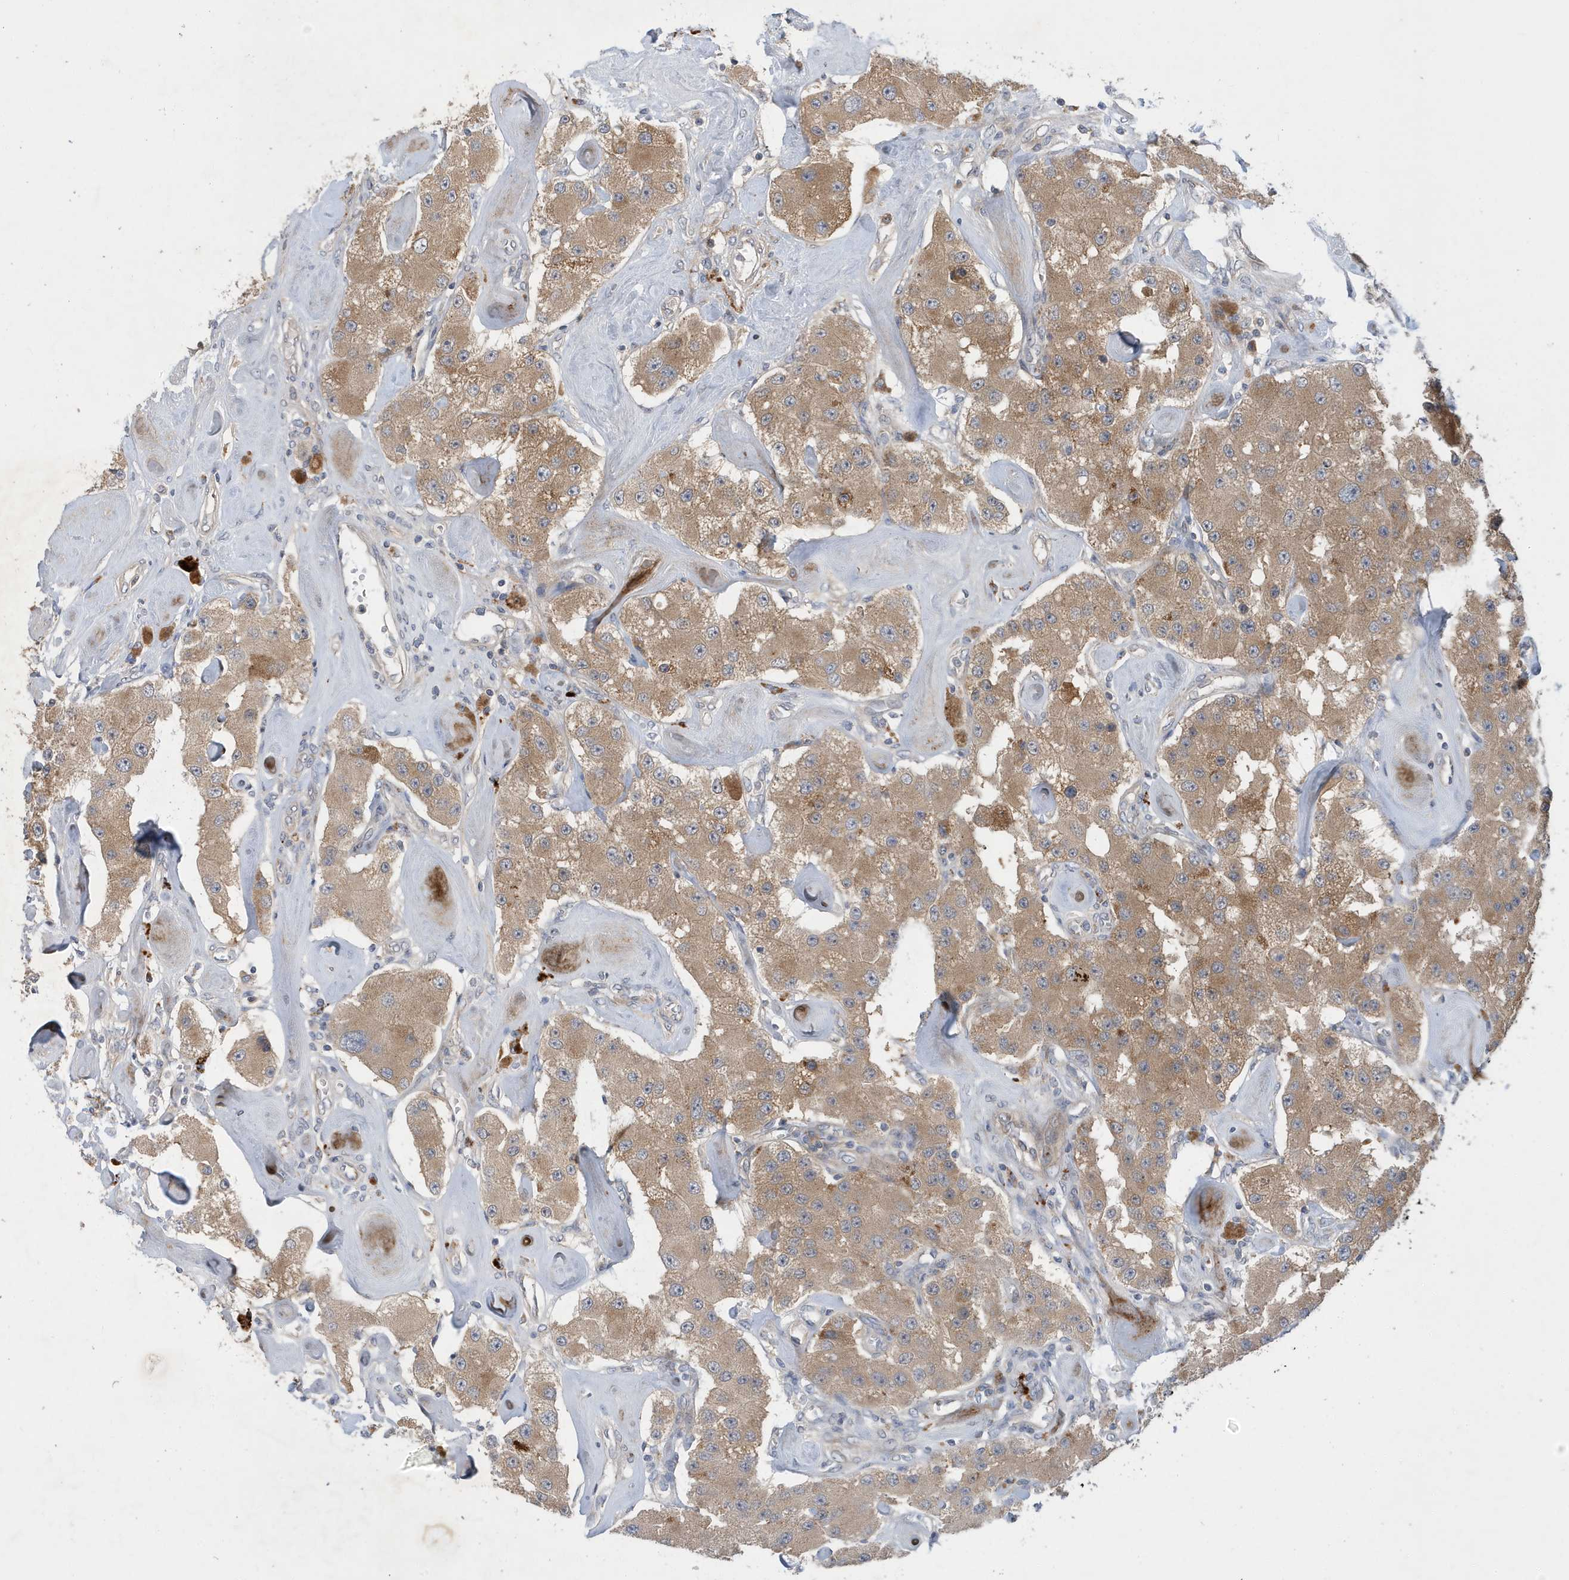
{"staining": {"intensity": "moderate", "quantity": ">75%", "location": "cytoplasmic/membranous"}, "tissue": "carcinoid", "cell_type": "Tumor cells", "image_type": "cancer", "snomed": [{"axis": "morphology", "description": "Carcinoid, malignant, NOS"}, {"axis": "topography", "description": "Pancreas"}], "caption": "Immunohistochemical staining of human carcinoid displays medium levels of moderate cytoplasmic/membranous protein positivity in about >75% of tumor cells. Nuclei are stained in blue.", "gene": "LAPTM4A", "patient": {"sex": "male", "age": 41}}